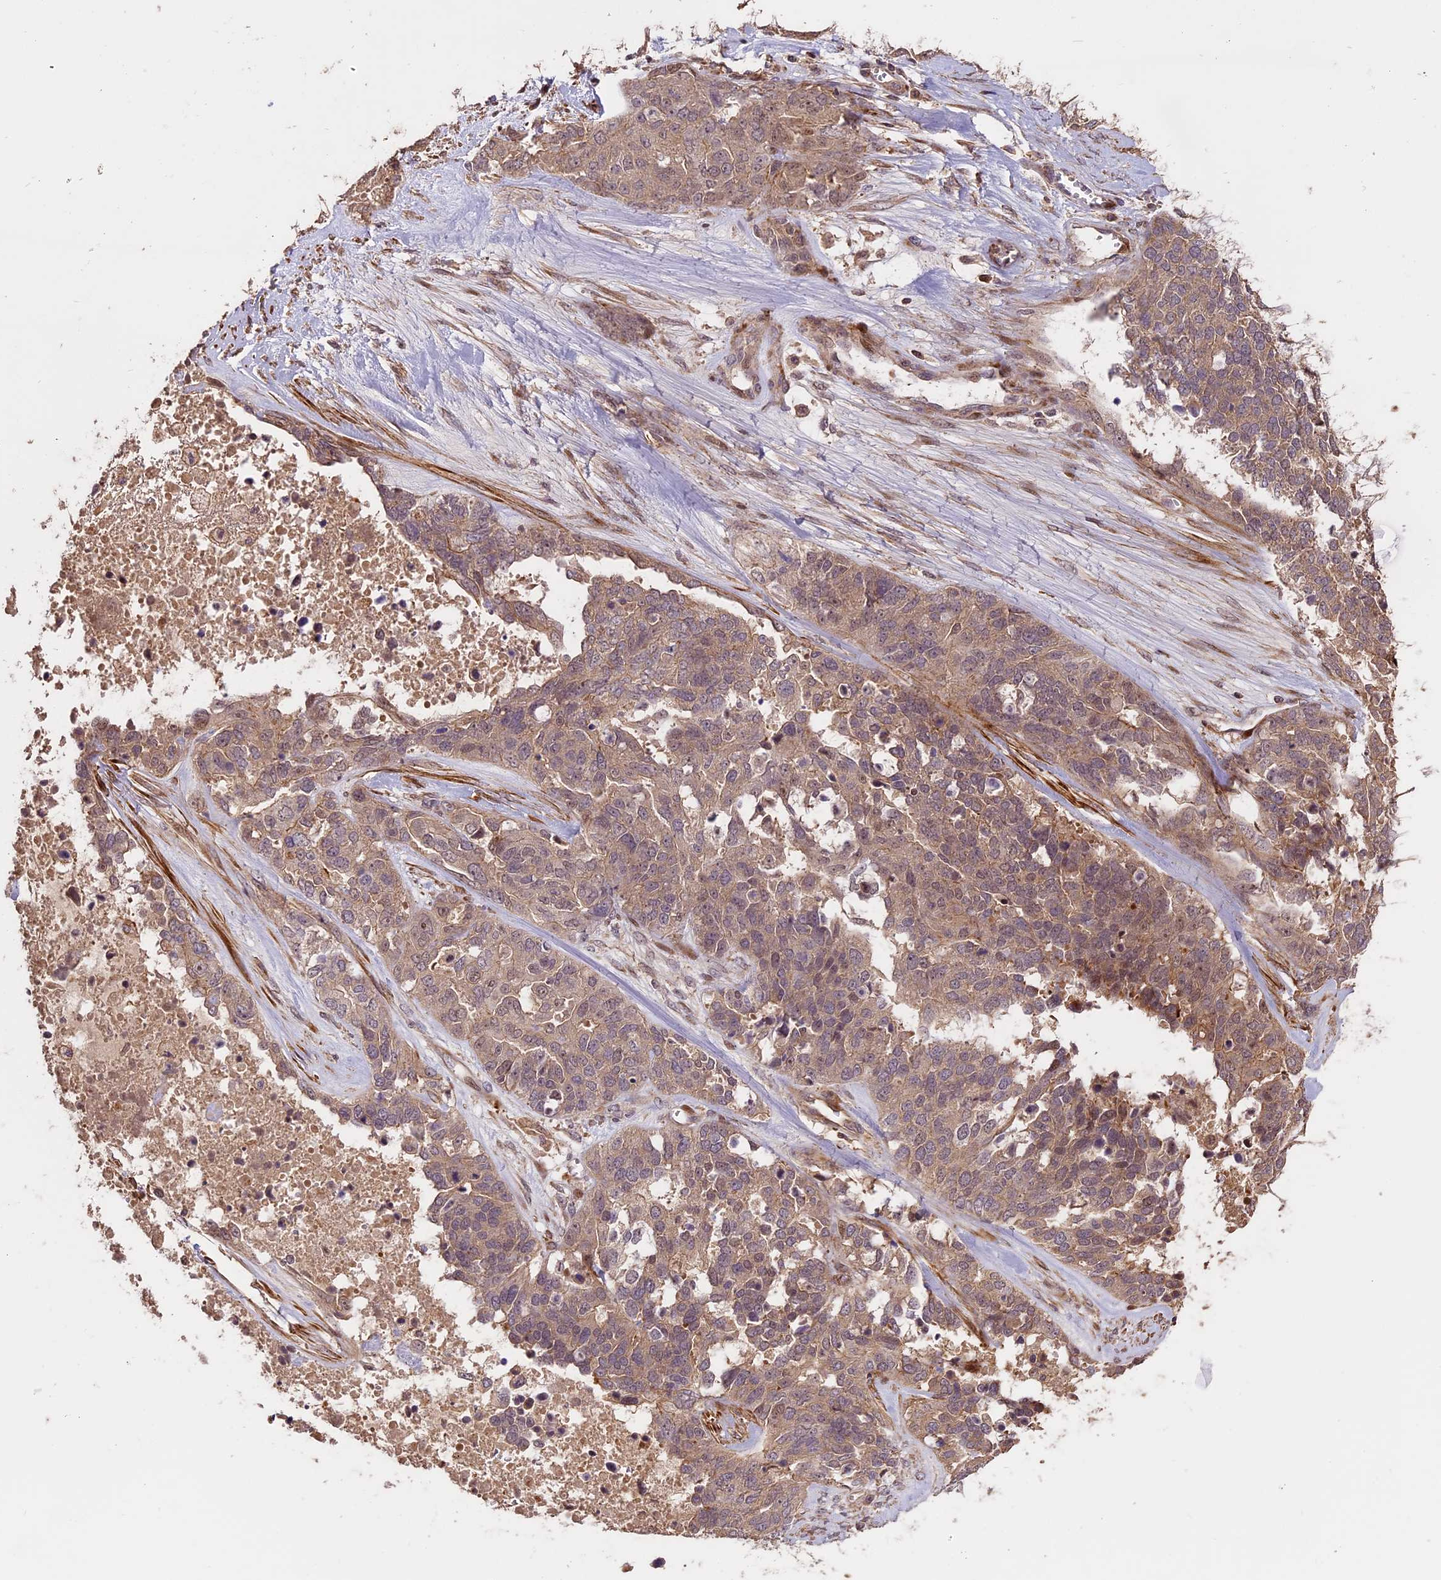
{"staining": {"intensity": "weak", "quantity": "25%-75%", "location": "cytoplasmic/membranous"}, "tissue": "ovarian cancer", "cell_type": "Tumor cells", "image_type": "cancer", "snomed": [{"axis": "morphology", "description": "Cystadenocarcinoma, serous, NOS"}, {"axis": "topography", "description": "Ovary"}], "caption": "This photomicrograph reveals IHC staining of human ovarian cancer (serous cystadenocarcinoma), with low weak cytoplasmic/membranous positivity in about 25%-75% of tumor cells.", "gene": "ENHO", "patient": {"sex": "female", "age": 44}}